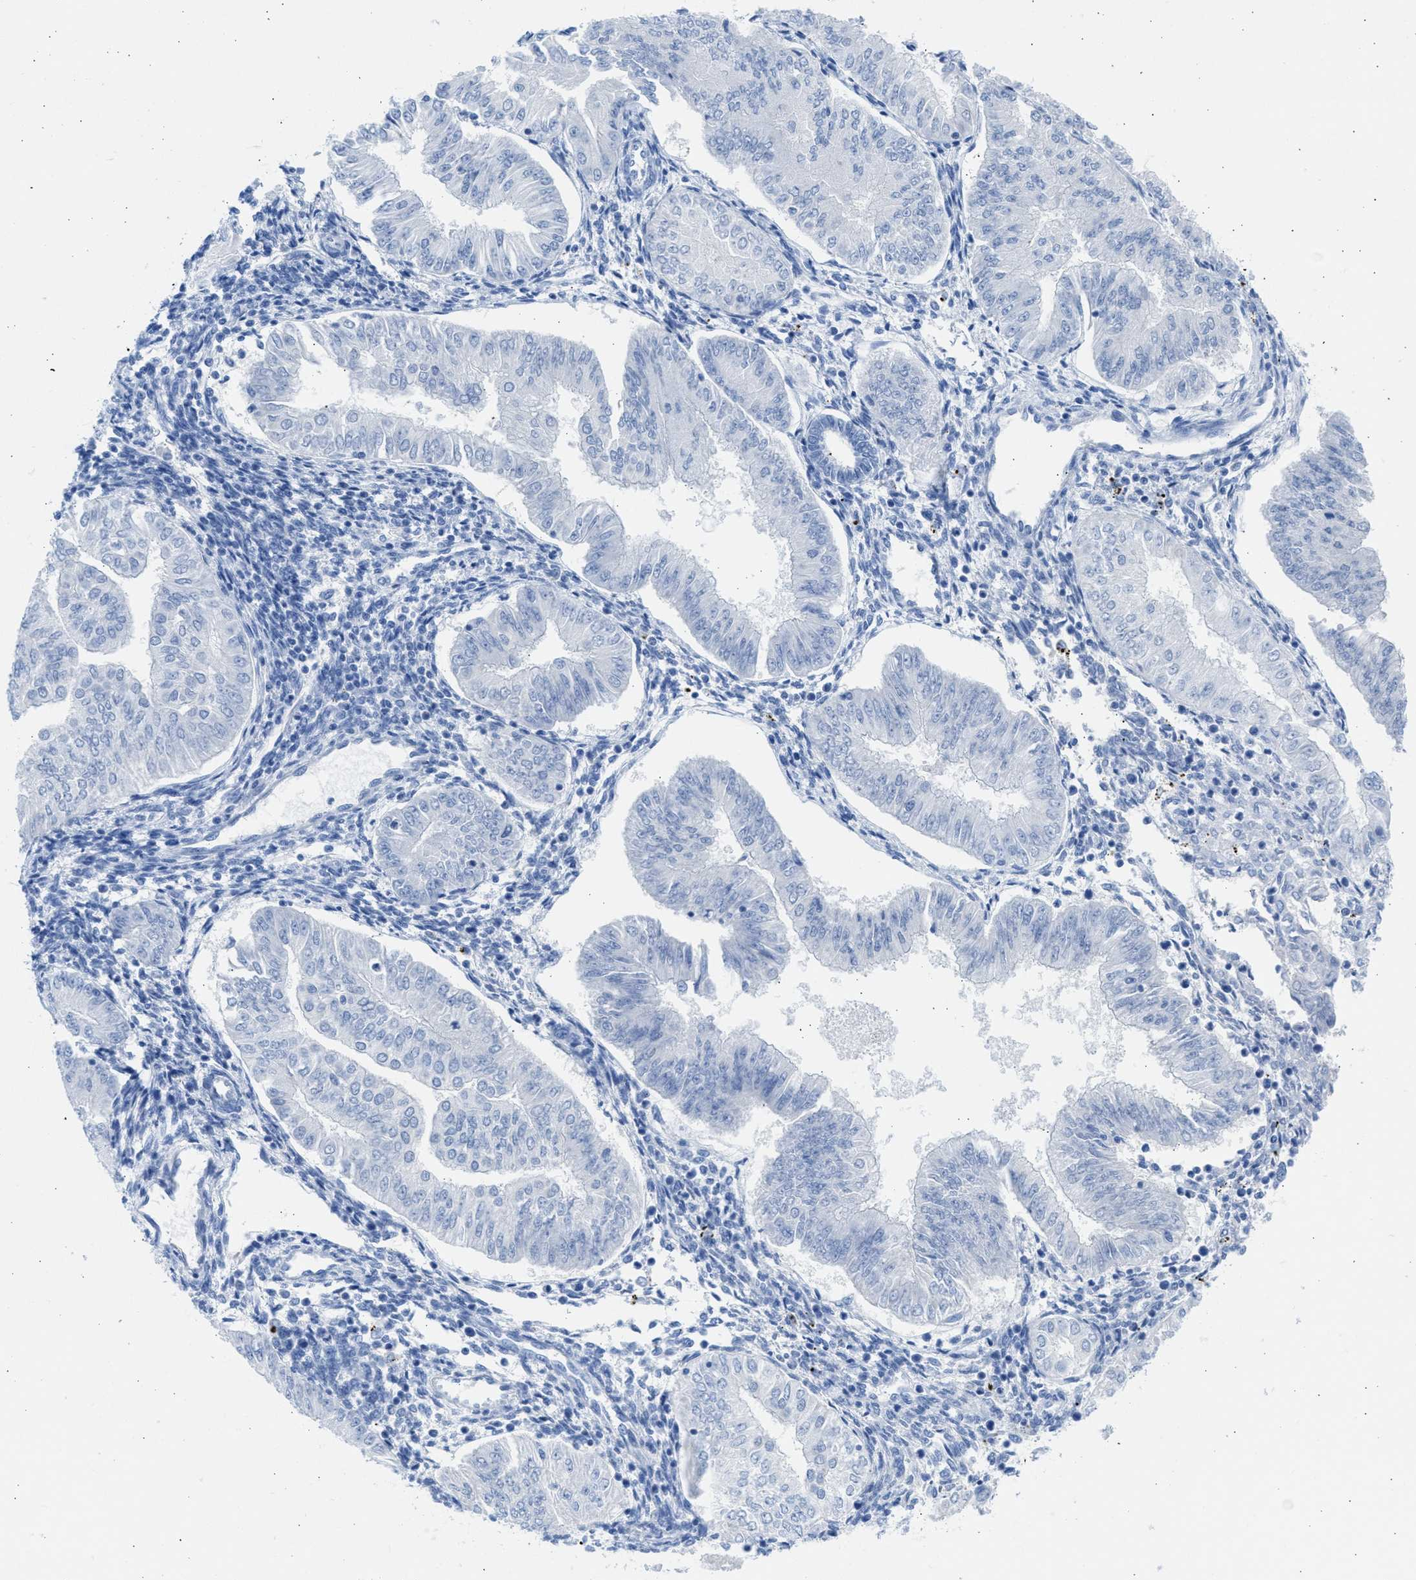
{"staining": {"intensity": "negative", "quantity": "none", "location": "none"}, "tissue": "endometrial cancer", "cell_type": "Tumor cells", "image_type": "cancer", "snomed": [{"axis": "morphology", "description": "Normal tissue, NOS"}, {"axis": "morphology", "description": "Adenocarcinoma, NOS"}, {"axis": "topography", "description": "Endometrium"}], "caption": "An IHC photomicrograph of endometrial adenocarcinoma is shown. There is no staining in tumor cells of endometrial adenocarcinoma. (DAB immunohistochemistry, high magnification).", "gene": "SPATA3", "patient": {"sex": "female", "age": 53}}